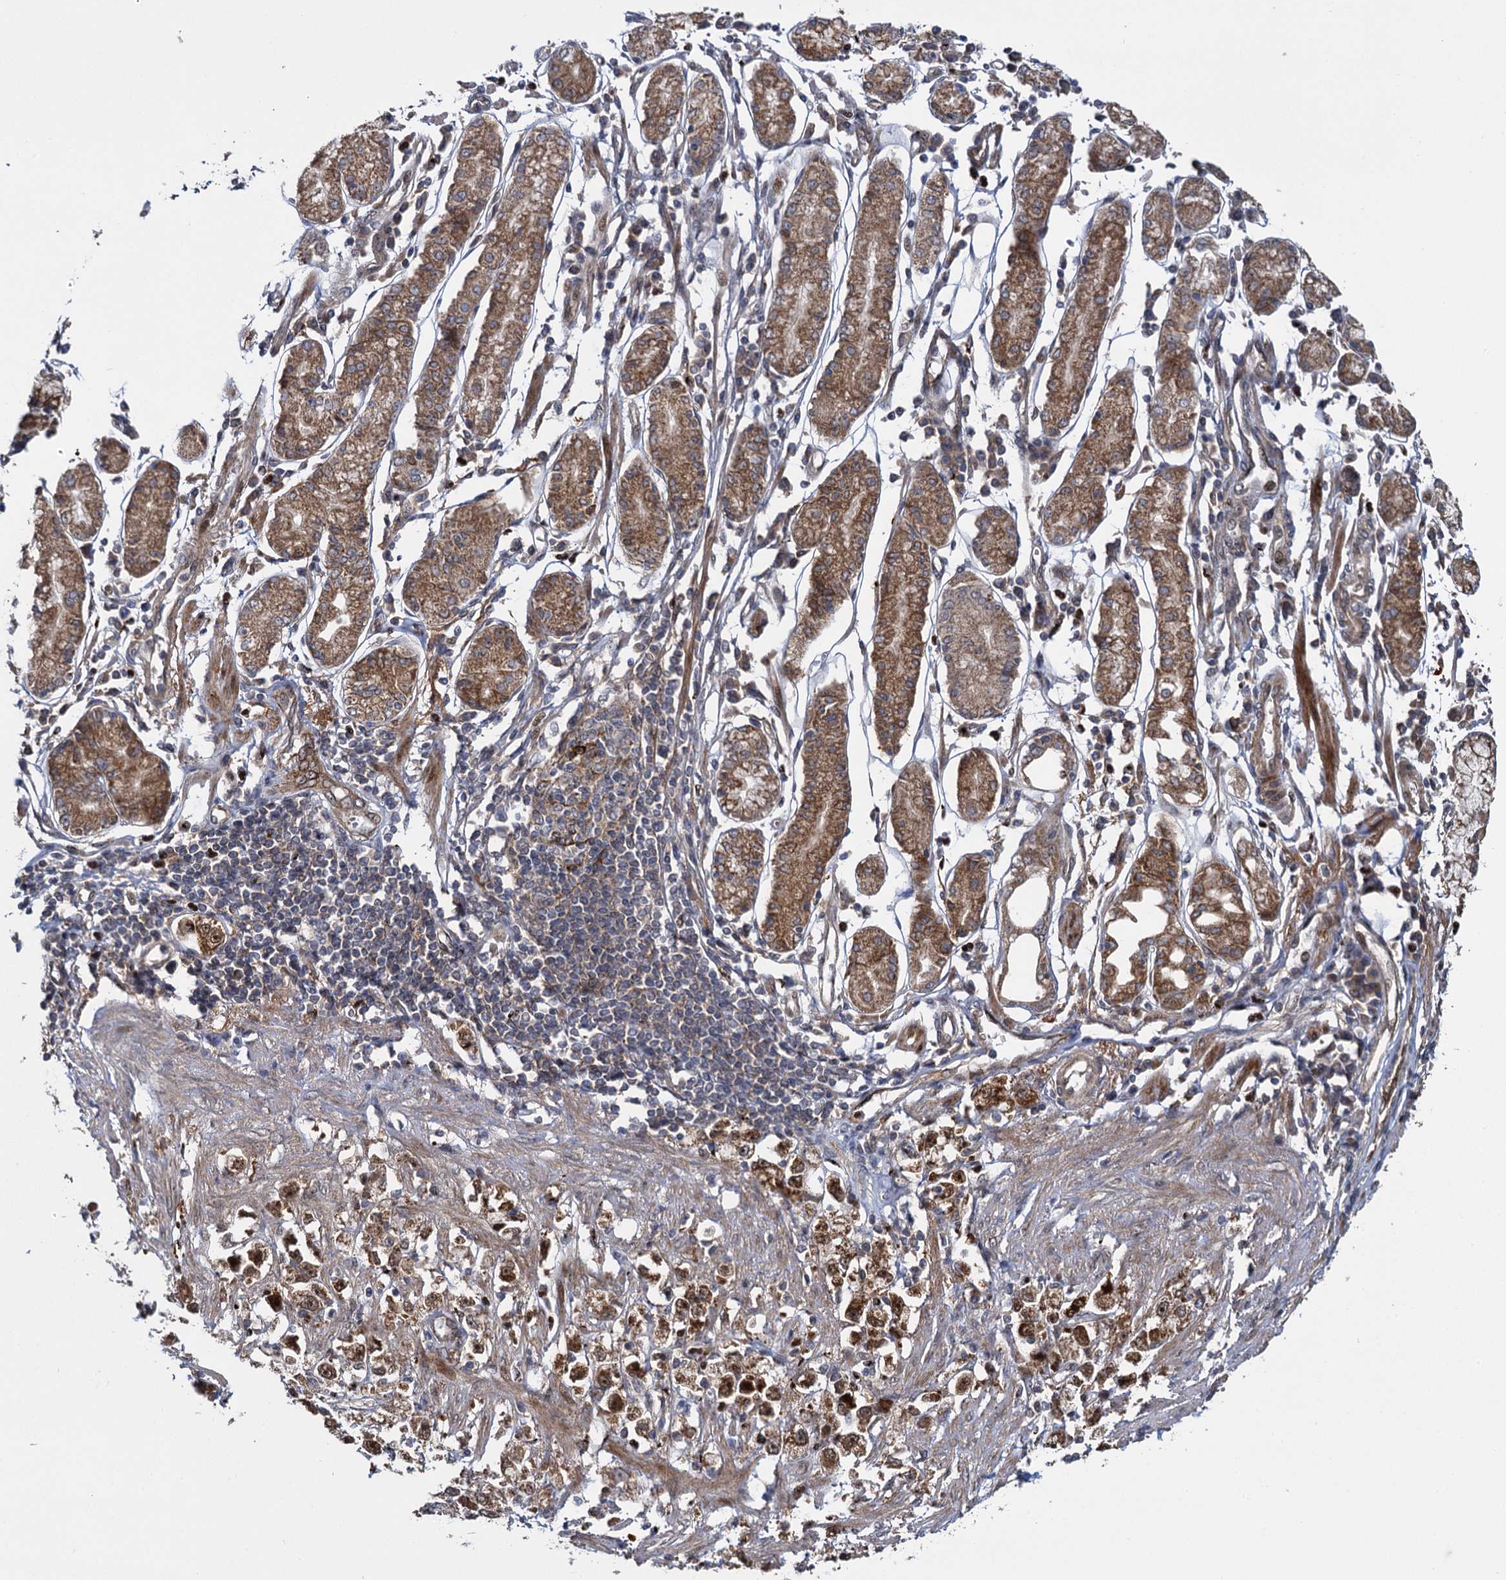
{"staining": {"intensity": "strong", "quantity": ">75%", "location": "cytoplasmic/membranous,nuclear"}, "tissue": "stomach cancer", "cell_type": "Tumor cells", "image_type": "cancer", "snomed": [{"axis": "morphology", "description": "Adenocarcinoma, NOS"}, {"axis": "topography", "description": "Stomach"}], "caption": "DAB immunohistochemical staining of stomach adenocarcinoma exhibits strong cytoplasmic/membranous and nuclear protein expression in approximately >75% of tumor cells. The staining was performed using DAB (3,3'-diaminobenzidine), with brown indicating positive protein expression. Nuclei are stained blue with hematoxylin.", "gene": "GAL3ST4", "patient": {"sex": "female", "age": 59}}